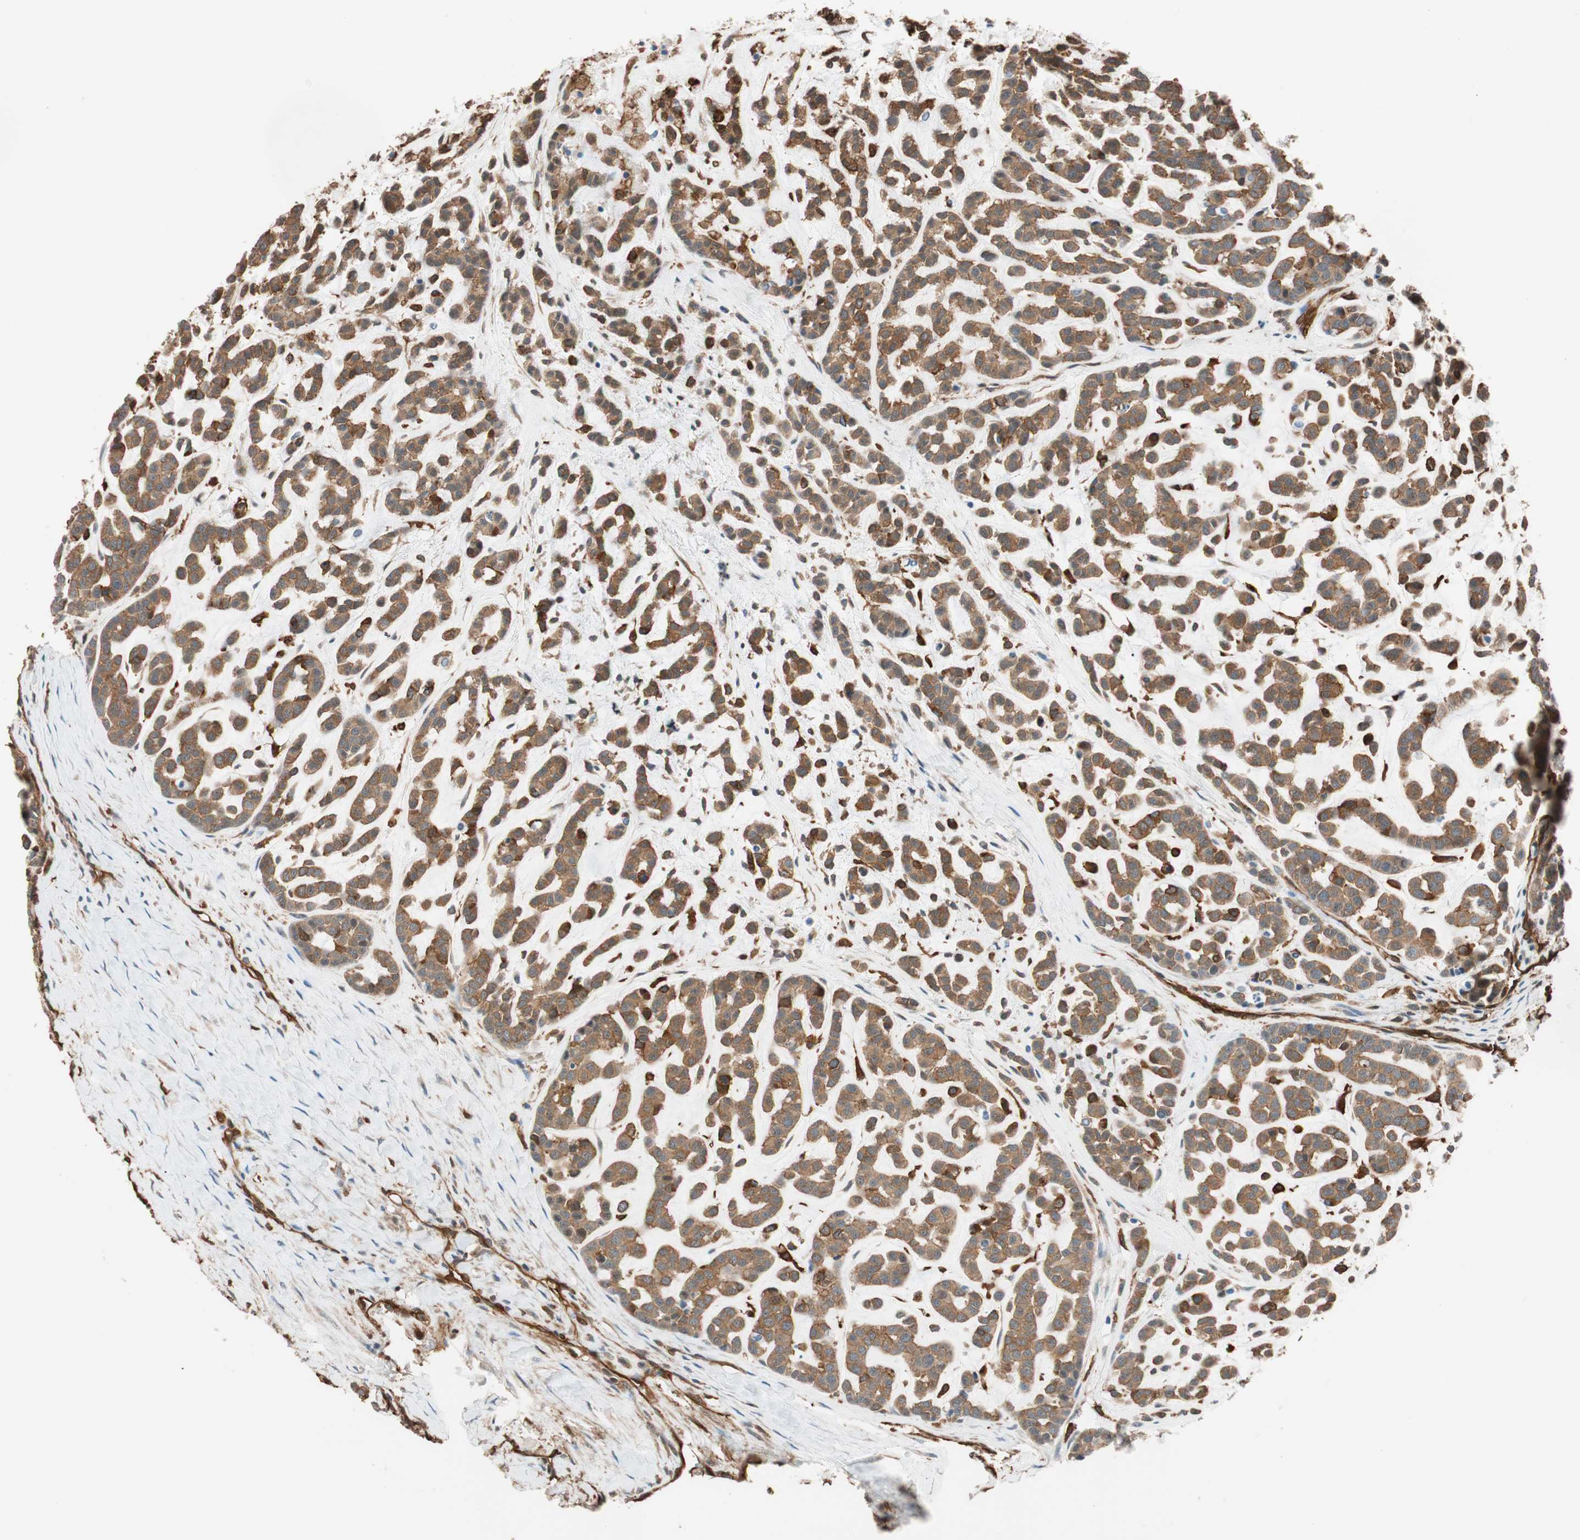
{"staining": {"intensity": "moderate", "quantity": ">75%", "location": "cytoplasmic/membranous"}, "tissue": "head and neck cancer", "cell_type": "Tumor cells", "image_type": "cancer", "snomed": [{"axis": "morphology", "description": "Adenocarcinoma, NOS"}, {"axis": "morphology", "description": "Adenoma, NOS"}, {"axis": "topography", "description": "Head-Neck"}], "caption": "Immunohistochemical staining of human adenoma (head and neck) displays moderate cytoplasmic/membranous protein positivity in about >75% of tumor cells. (DAB IHC, brown staining for protein, blue staining for nuclei).", "gene": "VASP", "patient": {"sex": "female", "age": 55}}